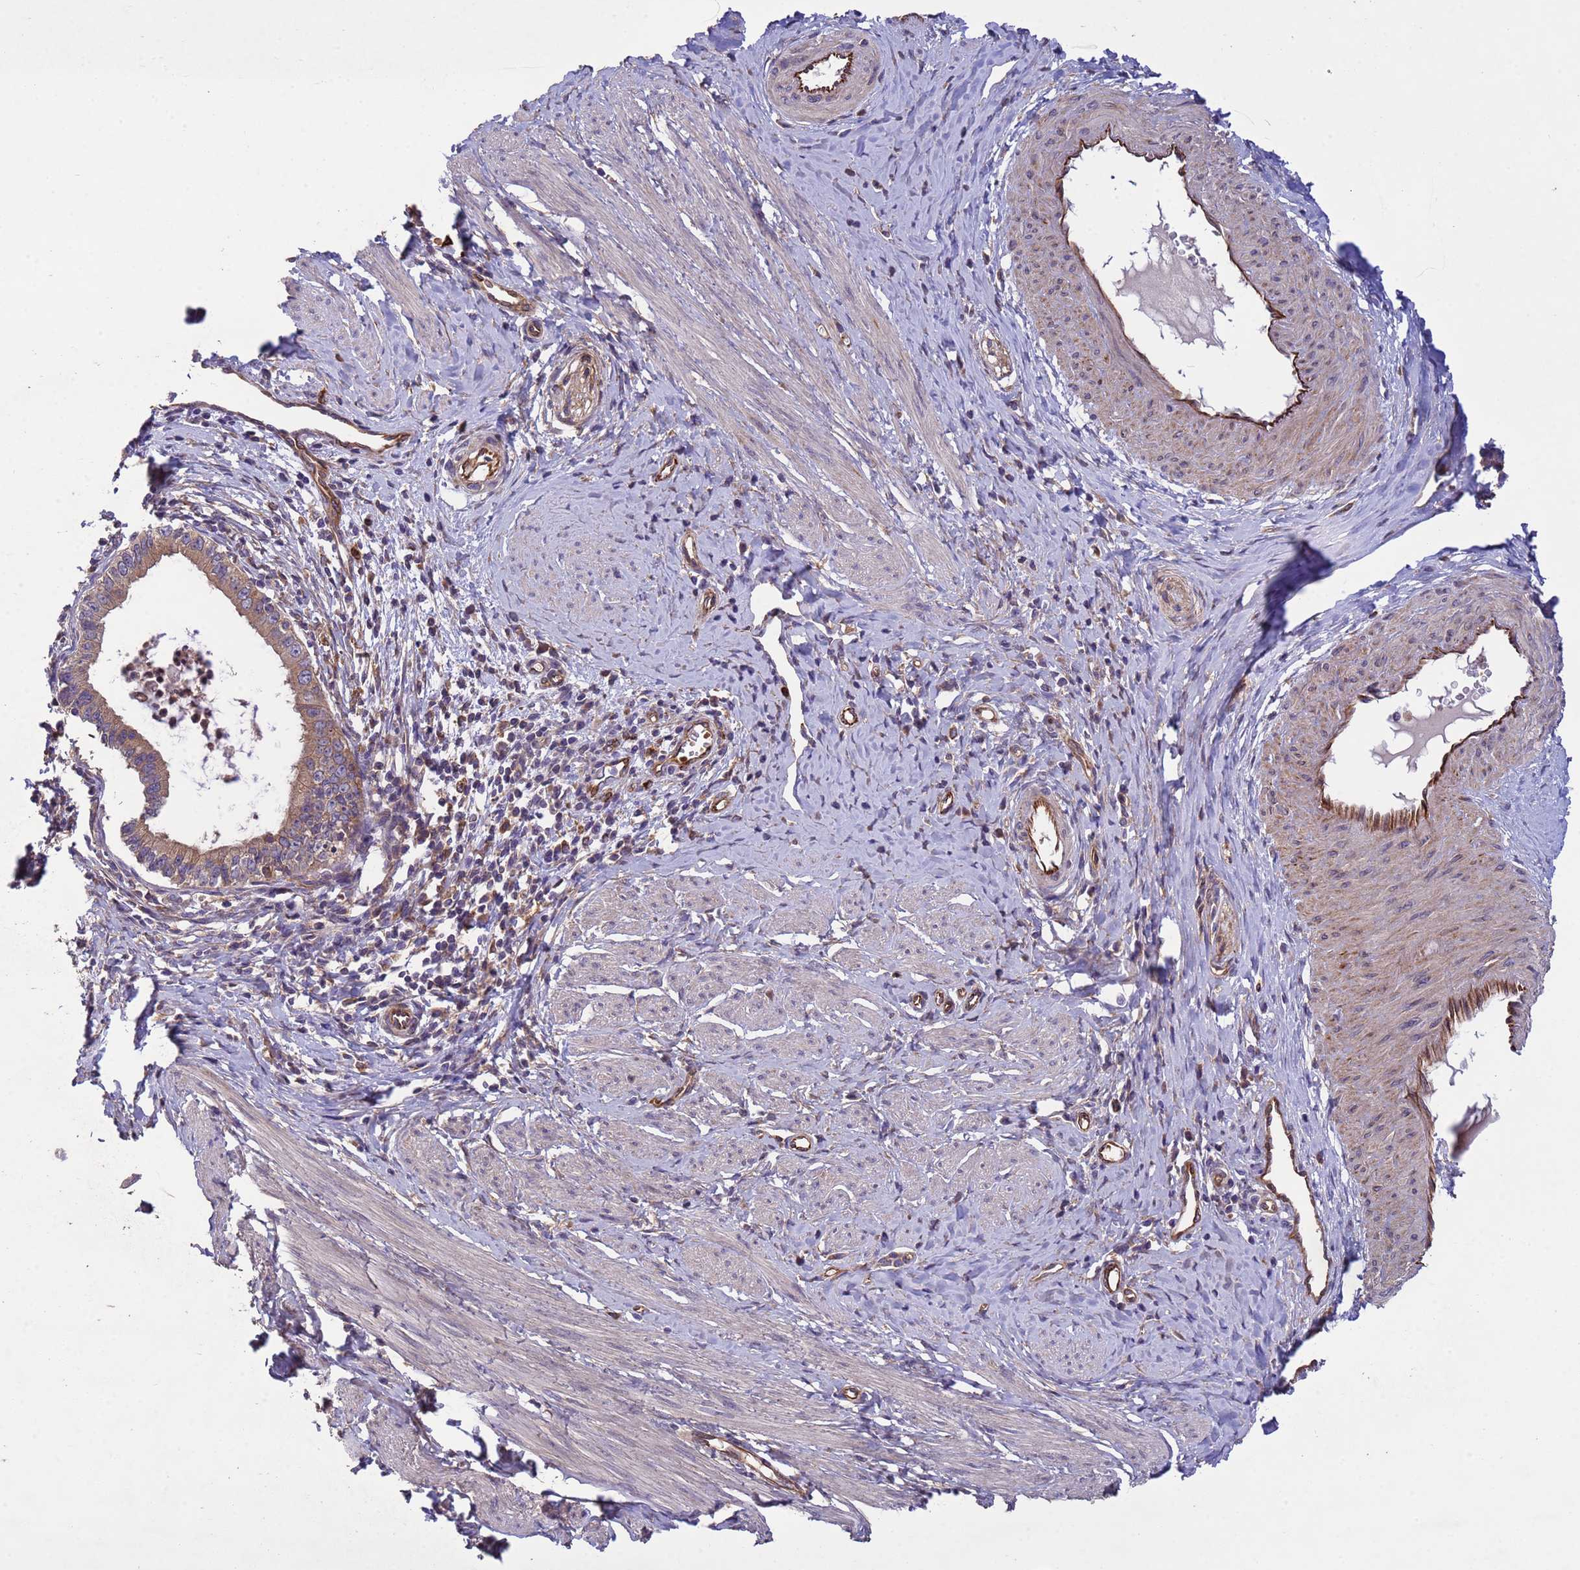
{"staining": {"intensity": "weak", "quantity": ">75%", "location": "cytoplasmic/membranous"}, "tissue": "cervical cancer", "cell_type": "Tumor cells", "image_type": "cancer", "snomed": [{"axis": "morphology", "description": "Adenocarcinoma, NOS"}, {"axis": "topography", "description": "Cervix"}], "caption": "IHC staining of cervical cancer (adenocarcinoma), which demonstrates low levels of weak cytoplasmic/membranous positivity in approximately >75% of tumor cells indicating weak cytoplasmic/membranous protein staining. The staining was performed using DAB (brown) for protein detection and nuclei were counterstained in hematoxylin (blue).", "gene": "RAB10", "patient": {"sex": "female", "age": 36}}